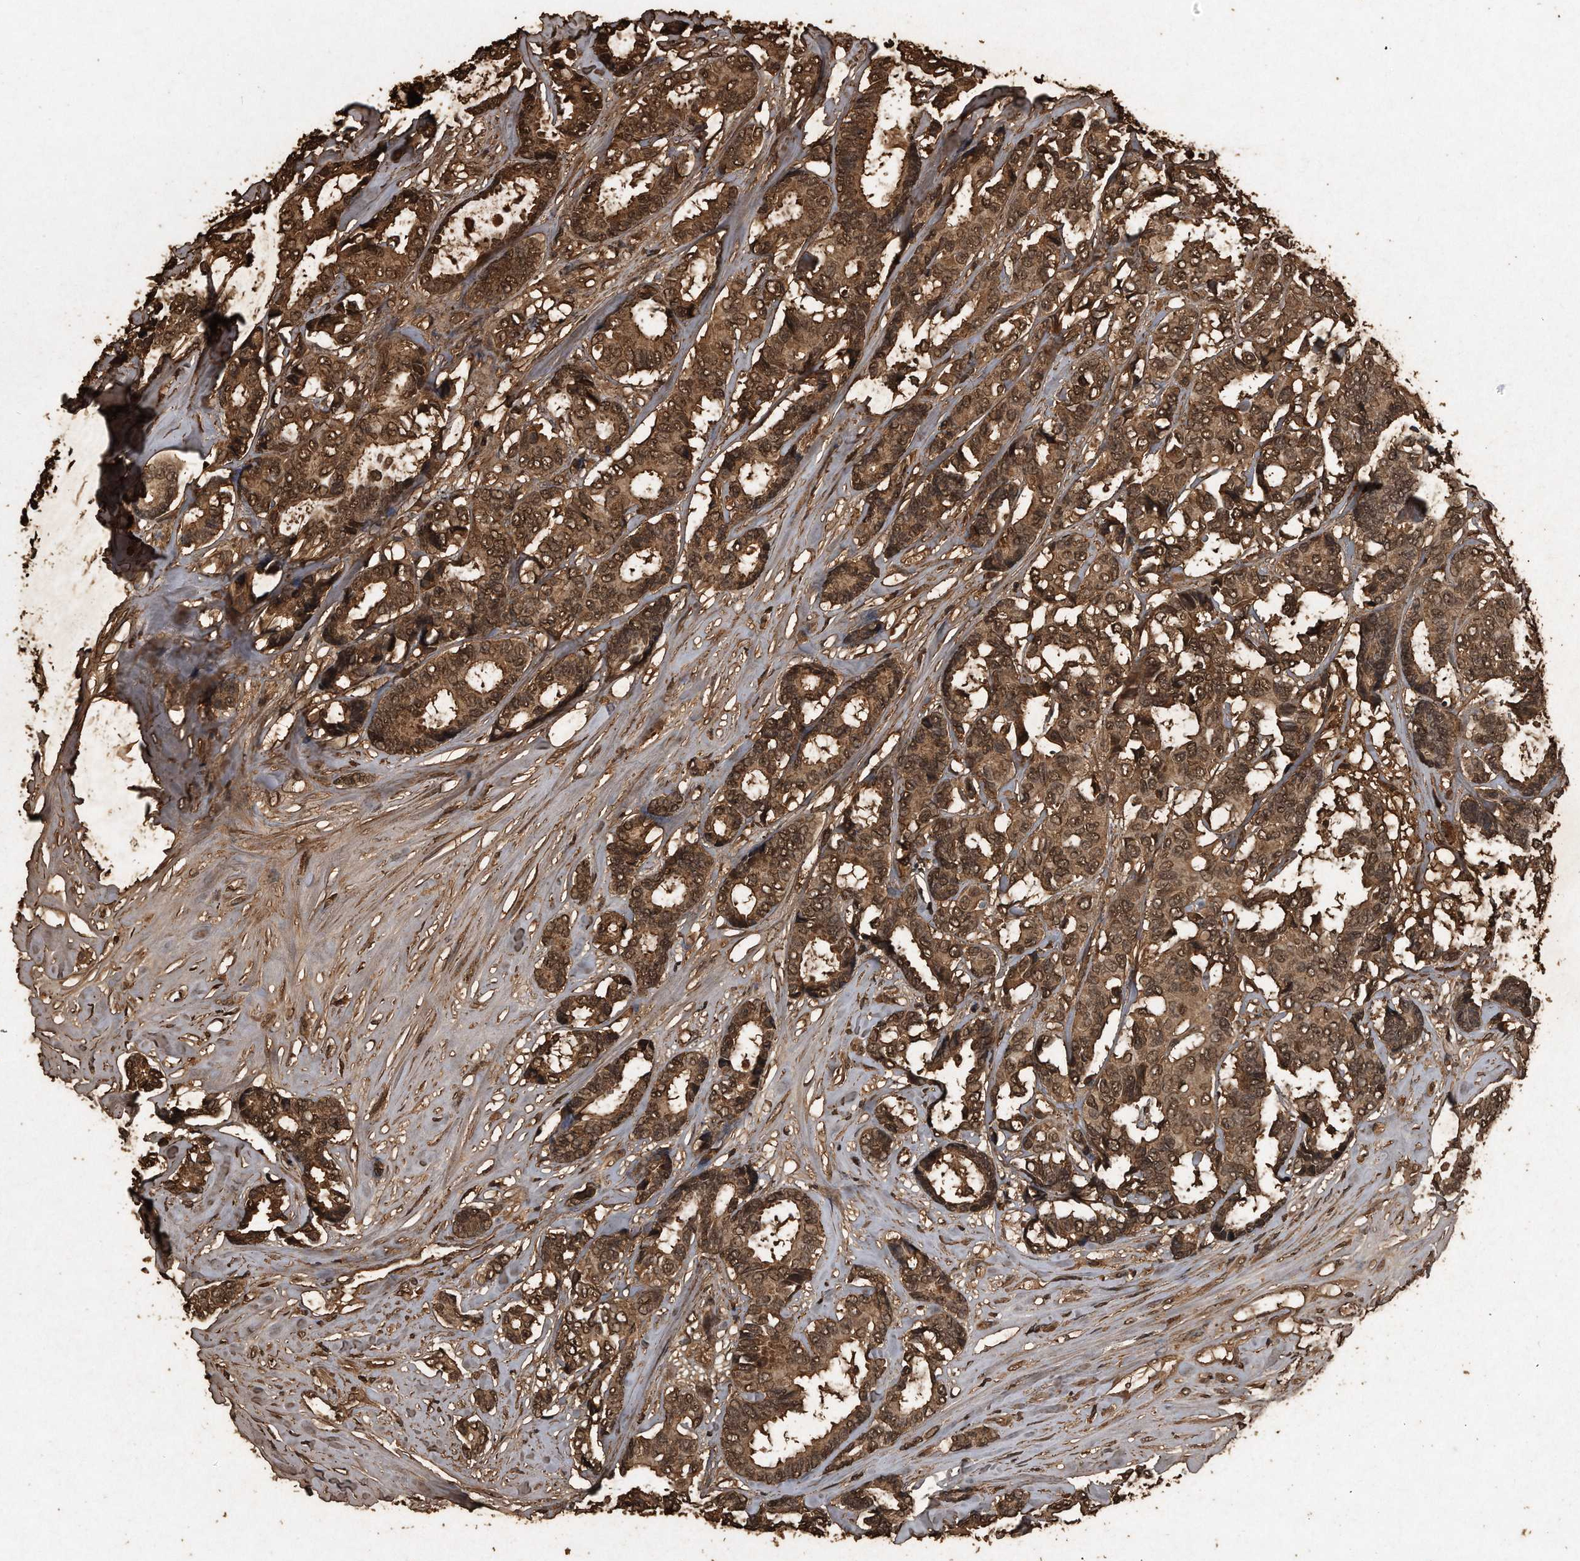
{"staining": {"intensity": "moderate", "quantity": ">75%", "location": "cytoplasmic/membranous,nuclear"}, "tissue": "breast cancer", "cell_type": "Tumor cells", "image_type": "cancer", "snomed": [{"axis": "morphology", "description": "Duct carcinoma"}, {"axis": "topography", "description": "Breast"}], "caption": "Tumor cells demonstrate moderate cytoplasmic/membranous and nuclear staining in approximately >75% of cells in breast invasive ductal carcinoma. (IHC, brightfield microscopy, high magnification).", "gene": "CFLAR", "patient": {"sex": "female", "age": 87}}